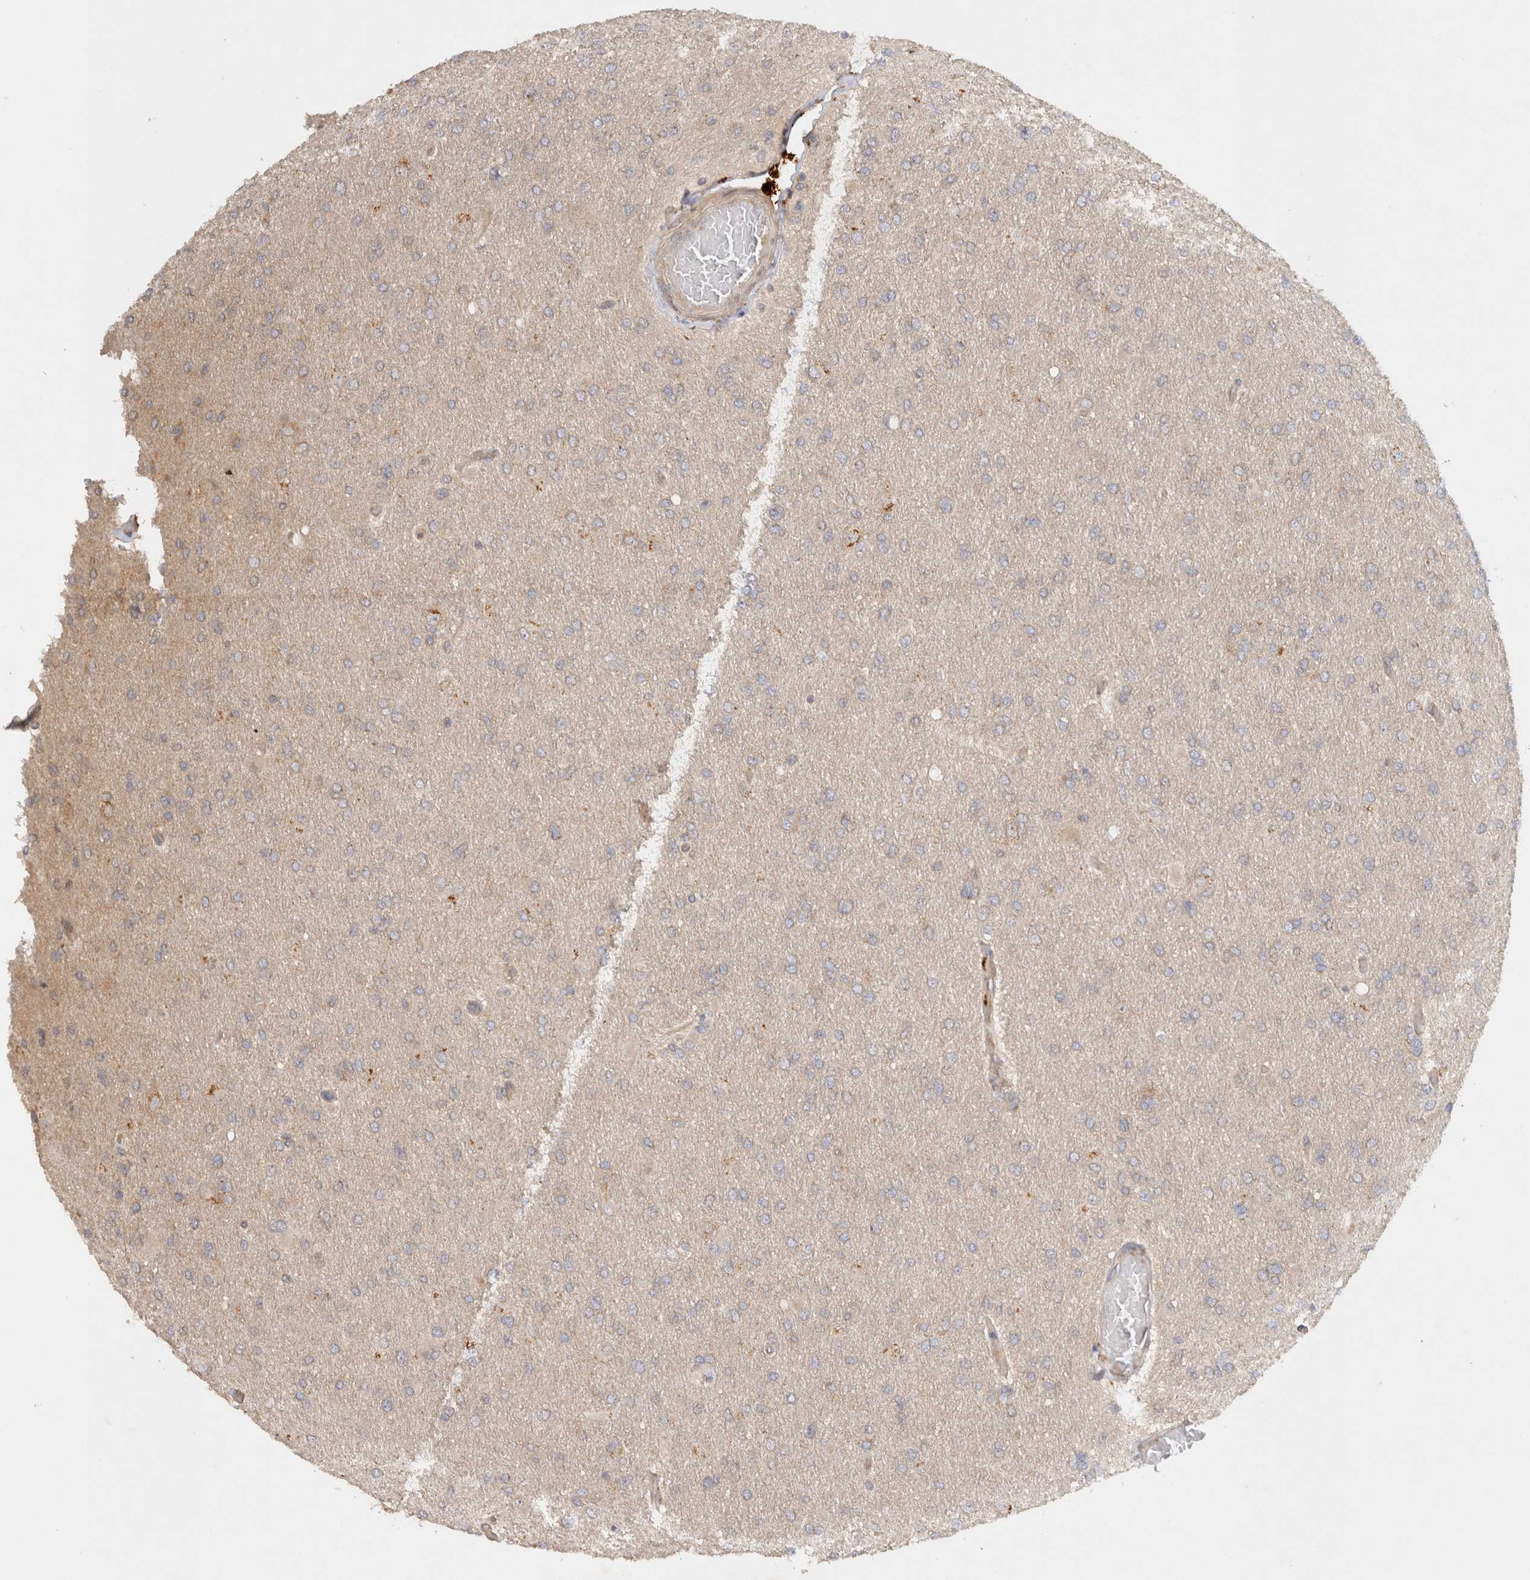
{"staining": {"intensity": "negative", "quantity": "none", "location": "none"}, "tissue": "glioma", "cell_type": "Tumor cells", "image_type": "cancer", "snomed": [{"axis": "morphology", "description": "Glioma, malignant, High grade"}, {"axis": "topography", "description": "Cerebral cortex"}], "caption": "An IHC micrograph of glioma is shown. There is no staining in tumor cells of glioma.", "gene": "HTT", "patient": {"sex": "female", "age": 36}}